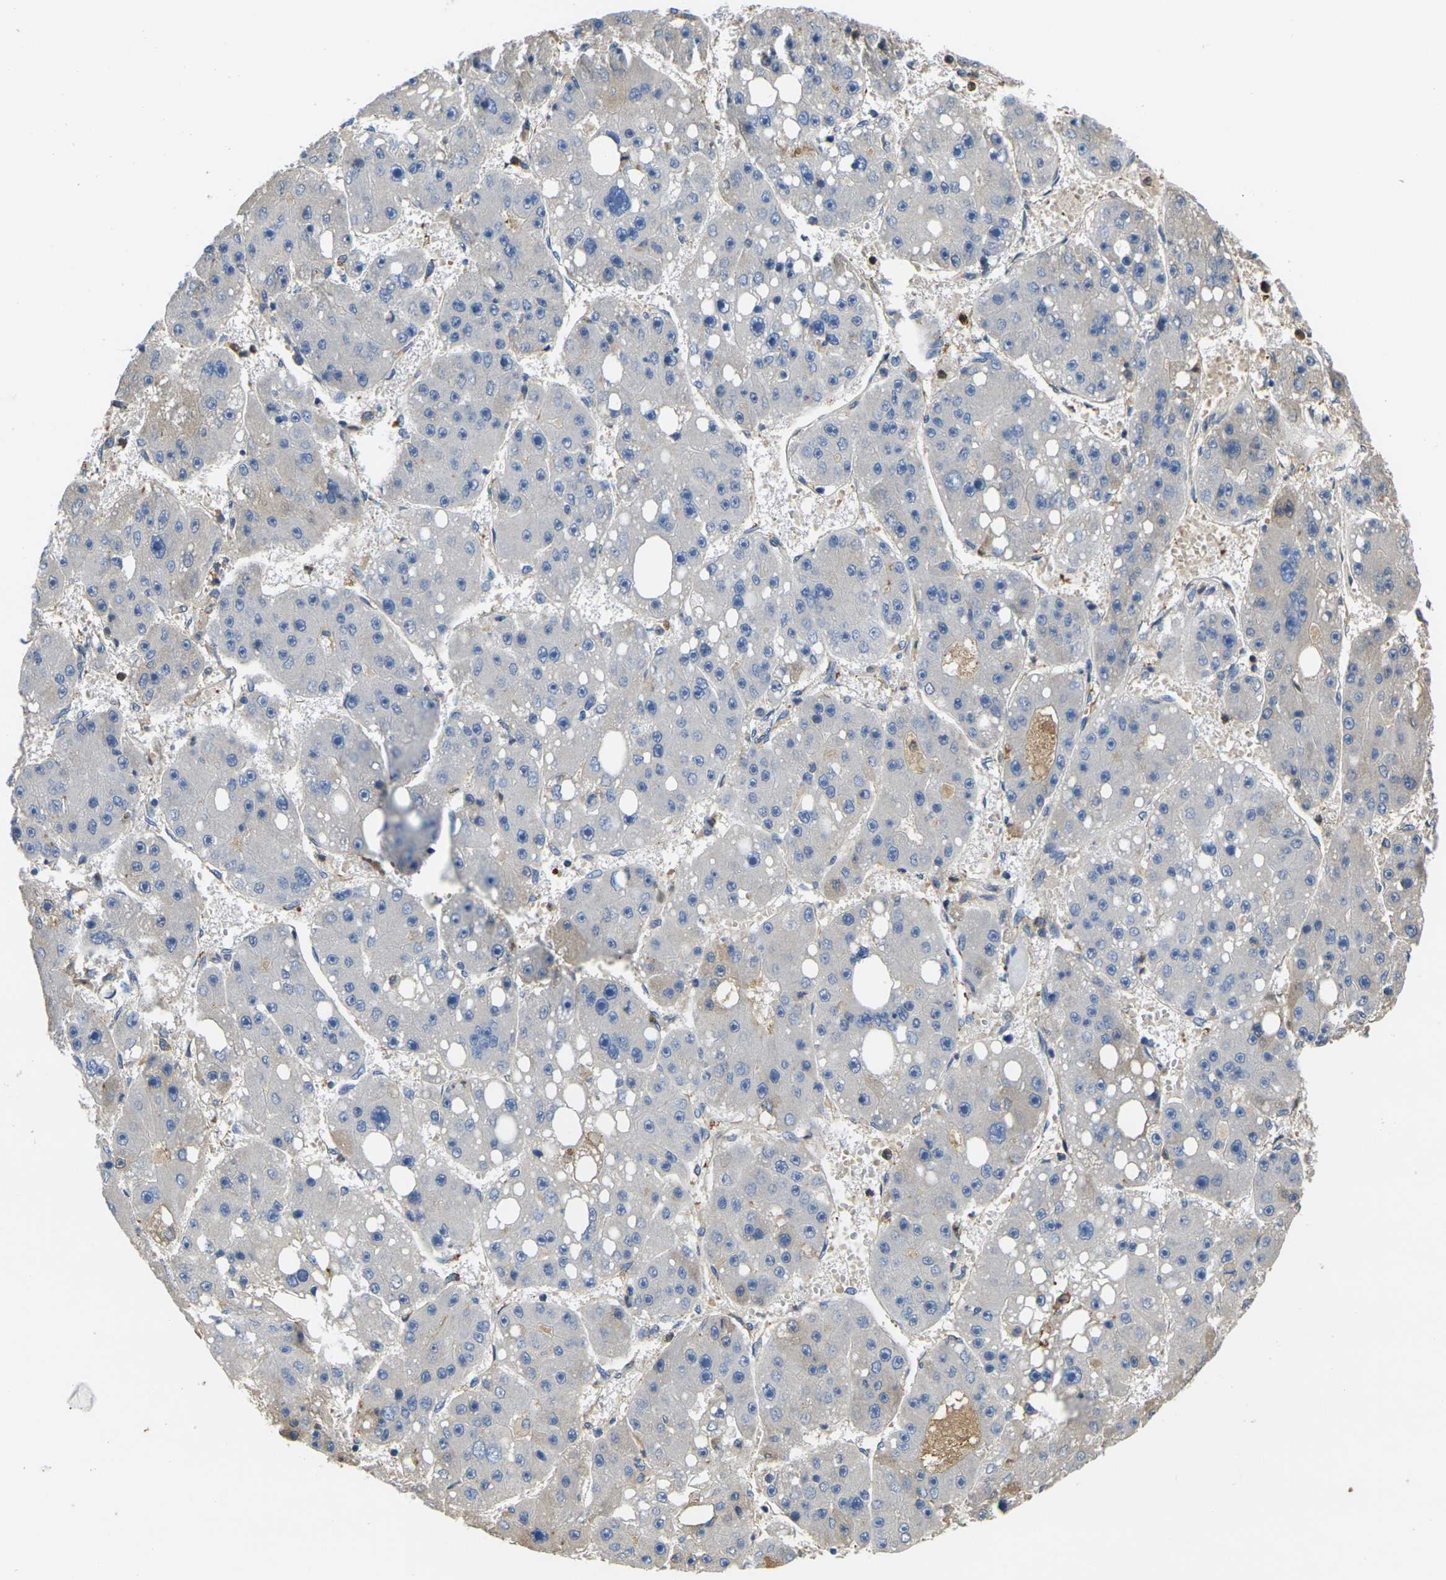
{"staining": {"intensity": "moderate", "quantity": "<25%", "location": "cytoplasmic/membranous"}, "tissue": "liver cancer", "cell_type": "Tumor cells", "image_type": "cancer", "snomed": [{"axis": "morphology", "description": "Carcinoma, Hepatocellular, NOS"}, {"axis": "topography", "description": "Liver"}], "caption": "Protein expression analysis of hepatocellular carcinoma (liver) exhibits moderate cytoplasmic/membranous expression in approximately <25% of tumor cells. (DAB (3,3'-diaminobenzidine) IHC with brightfield microscopy, high magnification).", "gene": "GREM2", "patient": {"sex": "female", "age": 61}}